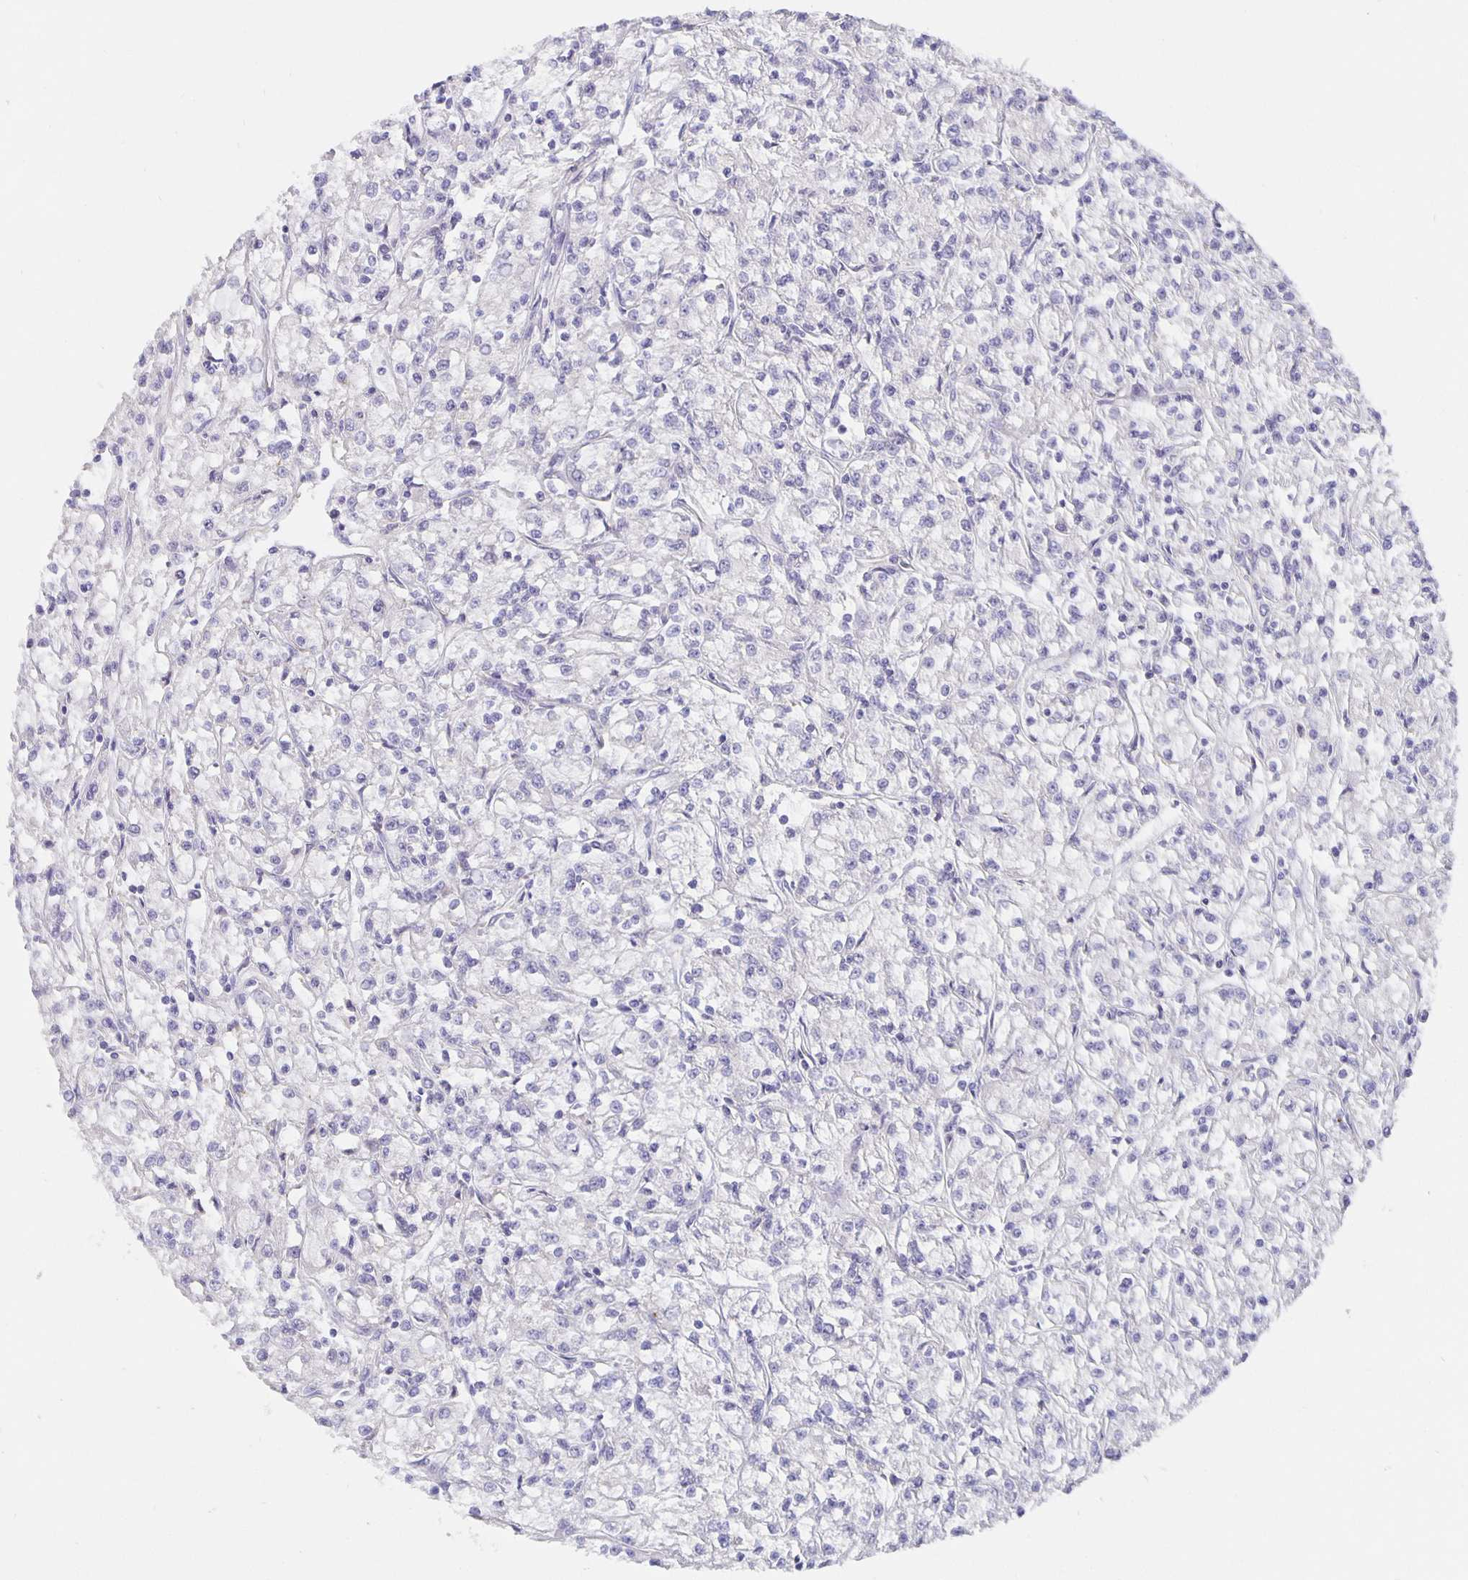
{"staining": {"intensity": "negative", "quantity": "none", "location": "none"}, "tissue": "renal cancer", "cell_type": "Tumor cells", "image_type": "cancer", "snomed": [{"axis": "morphology", "description": "Adenocarcinoma, NOS"}, {"axis": "topography", "description": "Kidney"}], "caption": "Renal cancer was stained to show a protein in brown. There is no significant staining in tumor cells.", "gene": "CFAP74", "patient": {"sex": "female", "age": 59}}